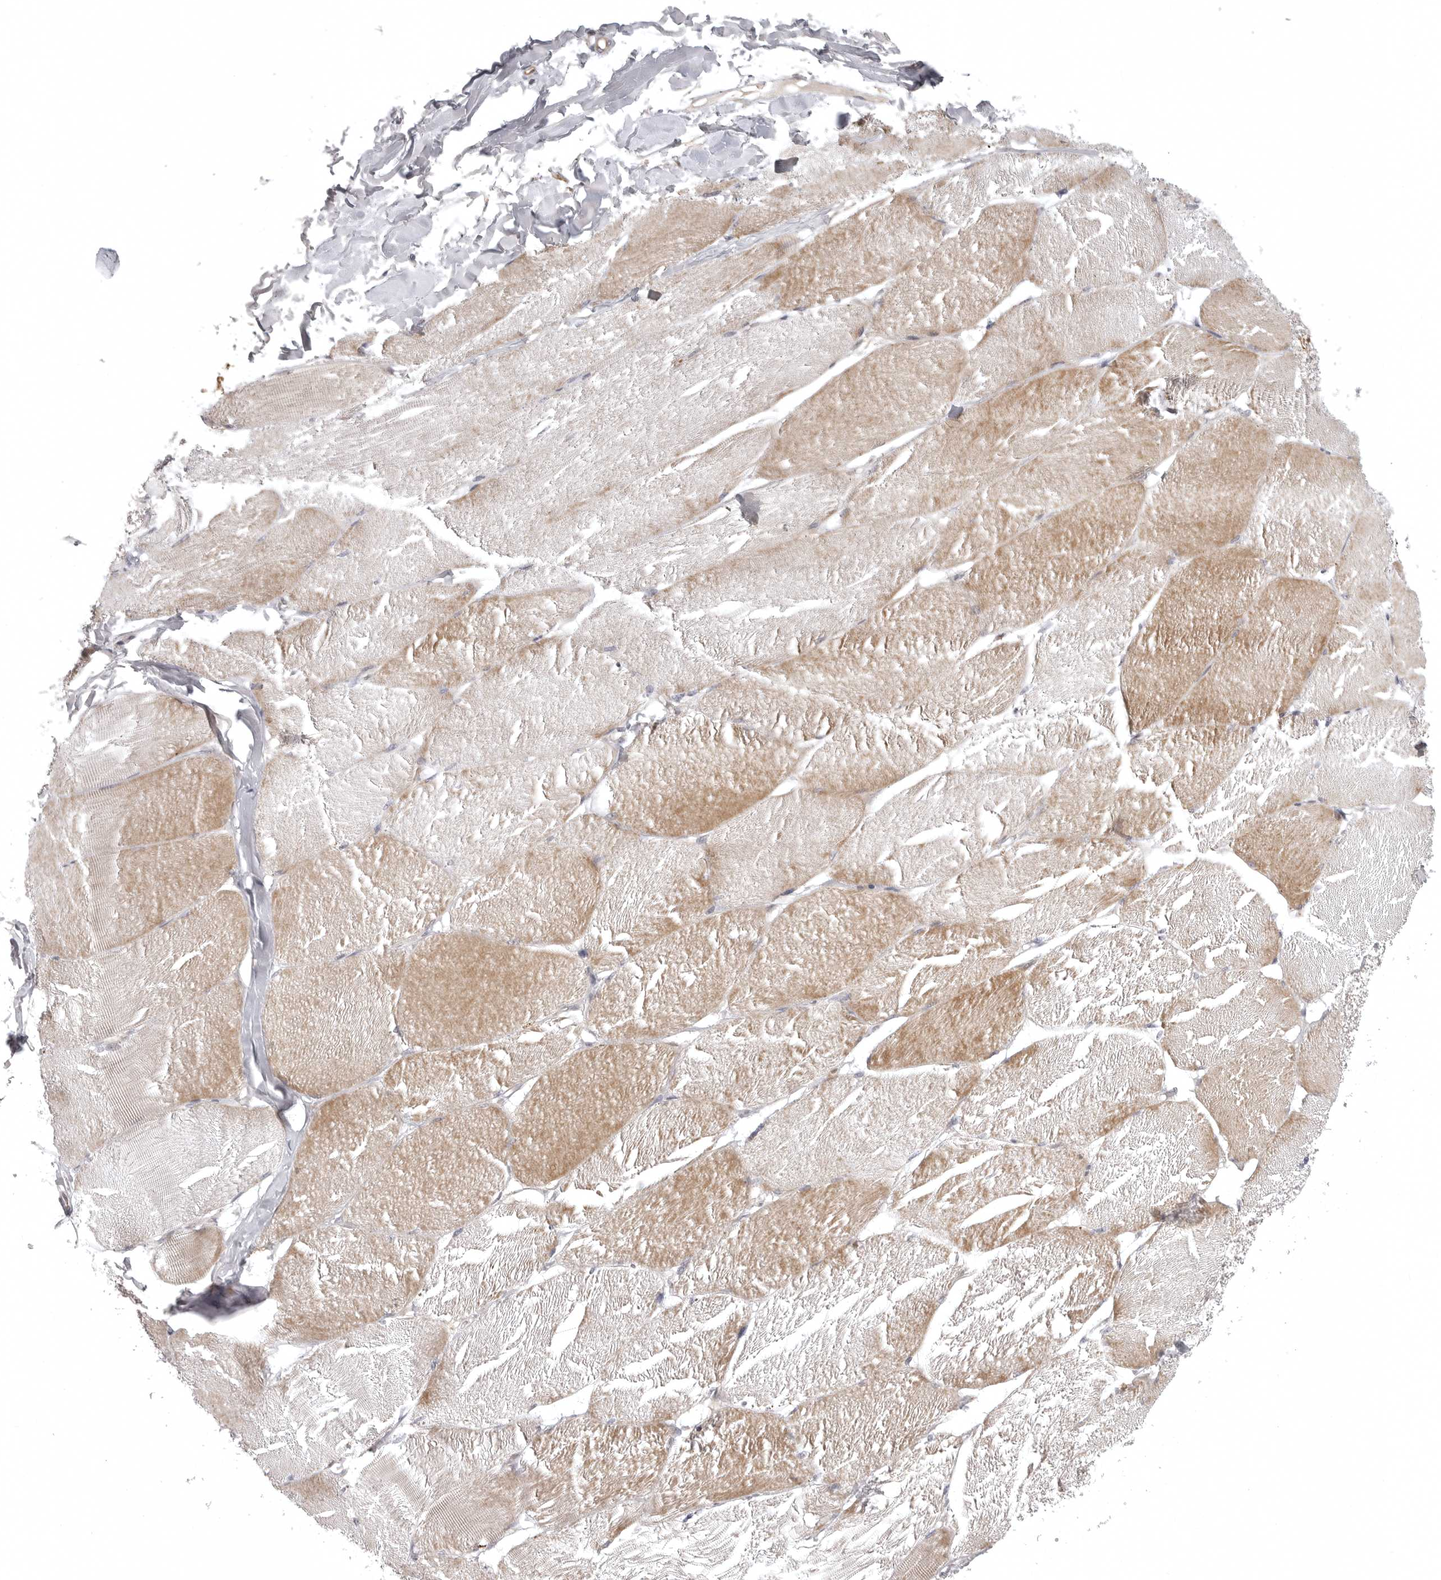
{"staining": {"intensity": "moderate", "quantity": "25%-75%", "location": "cytoplasmic/membranous"}, "tissue": "skeletal muscle", "cell_type": "Myocytes", "image_type": "normal", "snomed": [{"axis": "morphology", "description": "Normal tissue, NOS"}, {"axis": "topography", "description": "Skin"}, {"axis": "topography", "description": "Skeletal muscle"}], "caption": "Unremarkable skeletal muscle was stained to show a protein in brown. There is medium levels of moderate cytoplasmic/membranous staining in about 25%-75% of myocytes. The protein of interest is stained brown, and the nuclei are stained in blue (DAB (3,3'-diaminobenzidine) IHC with brightfield microscopy, high magnification).", "gene": "CD300LD", "patient": {"sex": "male", "age": 83}}